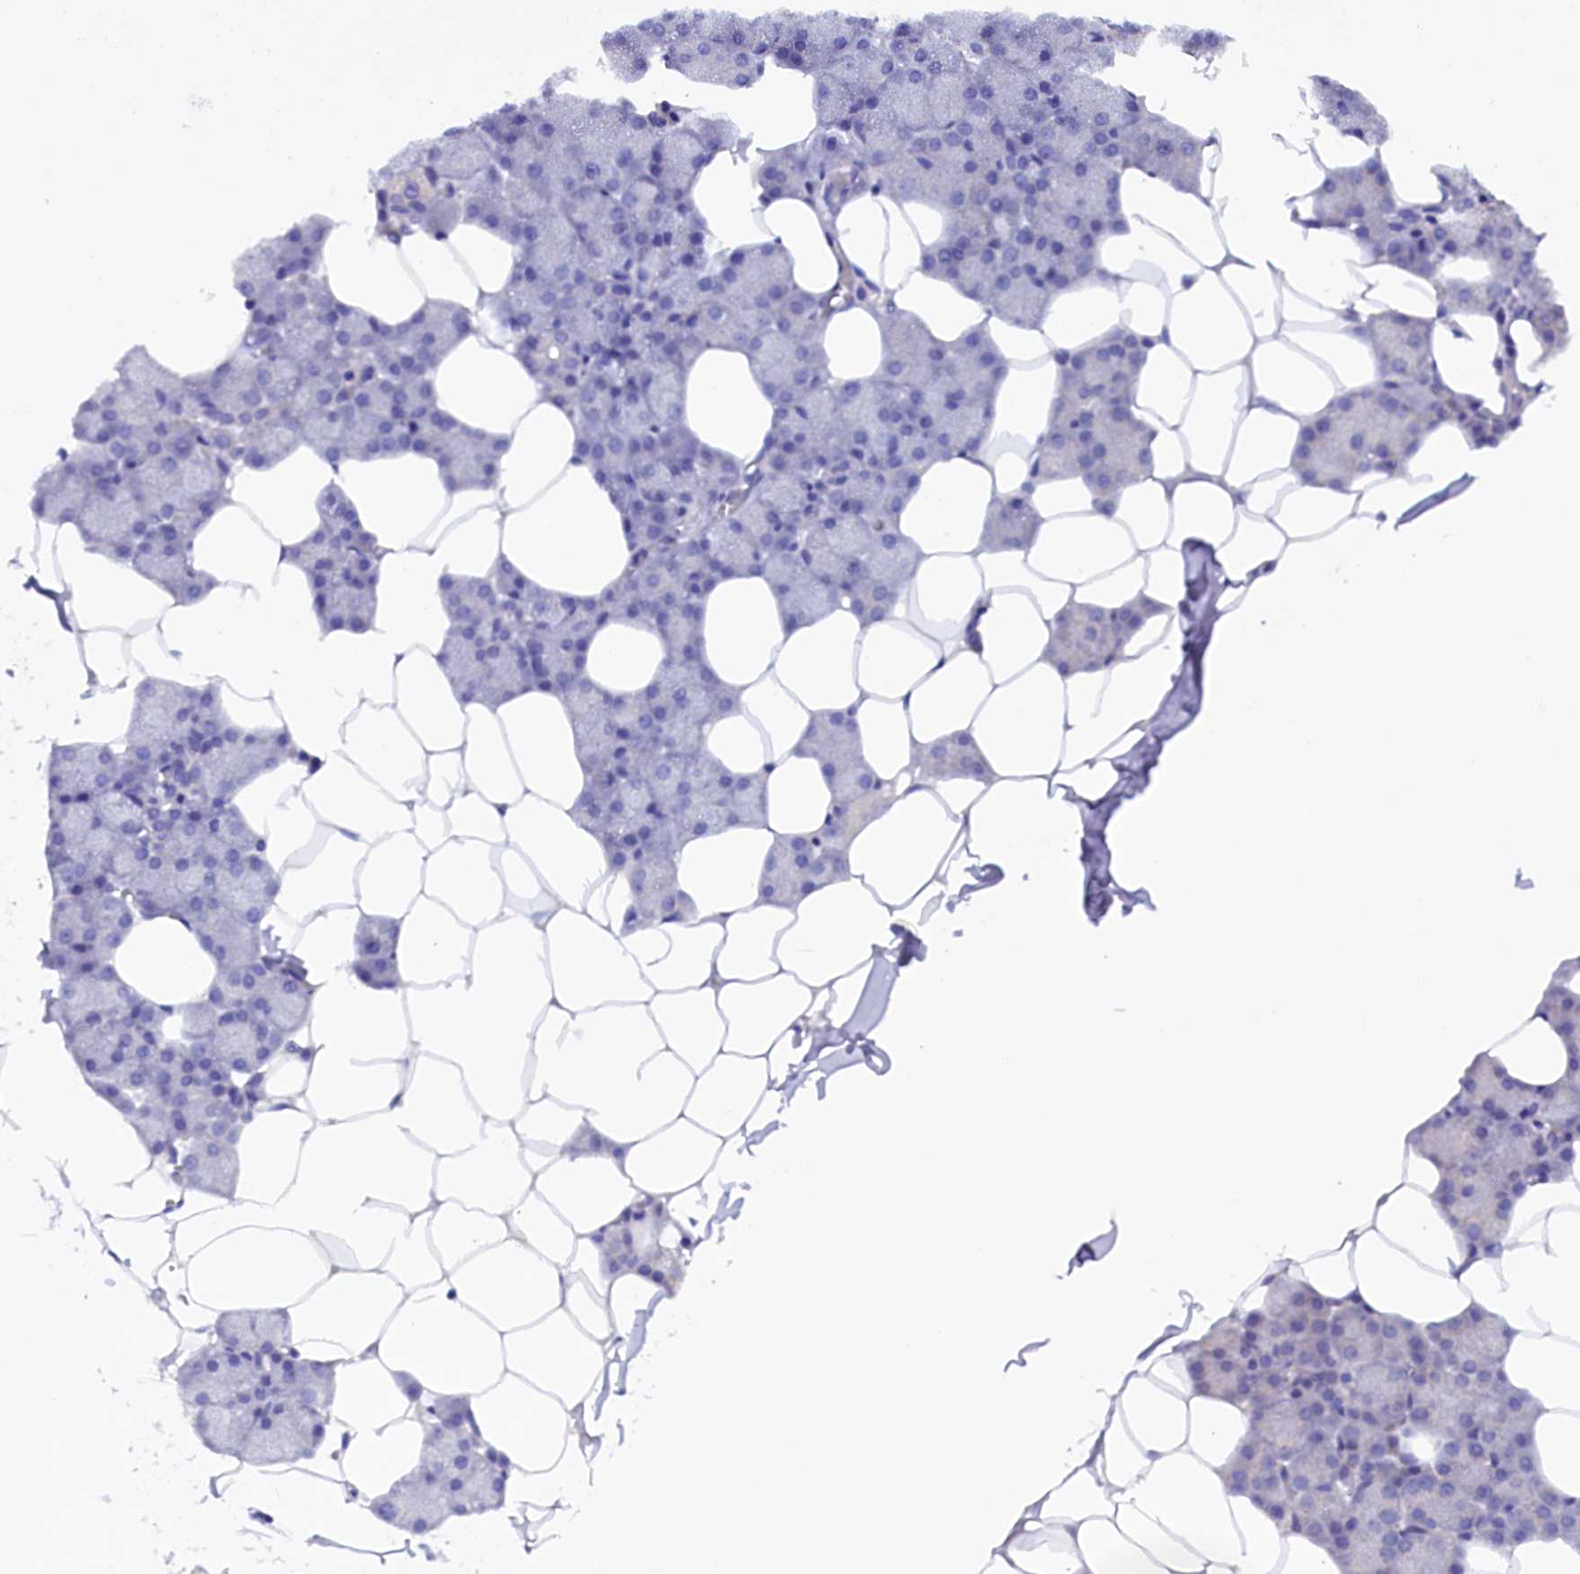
{"staining": {"intensity": "moderate", "quantity": "<25%", "location": "cytoplasmic/membranous"}, "tissue": "salivary gland", "cell_type": "Glandular cells", "image_type": "normal", "snomed": [{"axis": "morphology", "description": "Normal tissue, NOS"}, {"axis": "topography", "description": "Salivary gland"}], "caption": "Protein analysis of normal salivary gland reveals moderate cytoplasmic/membranous staining in approximately <25% of glandular cells. (IHC, brightfield microscopy, high magnification).", "gene": "ARRDC4", "patient": {"sex": "male", "age": 62}}